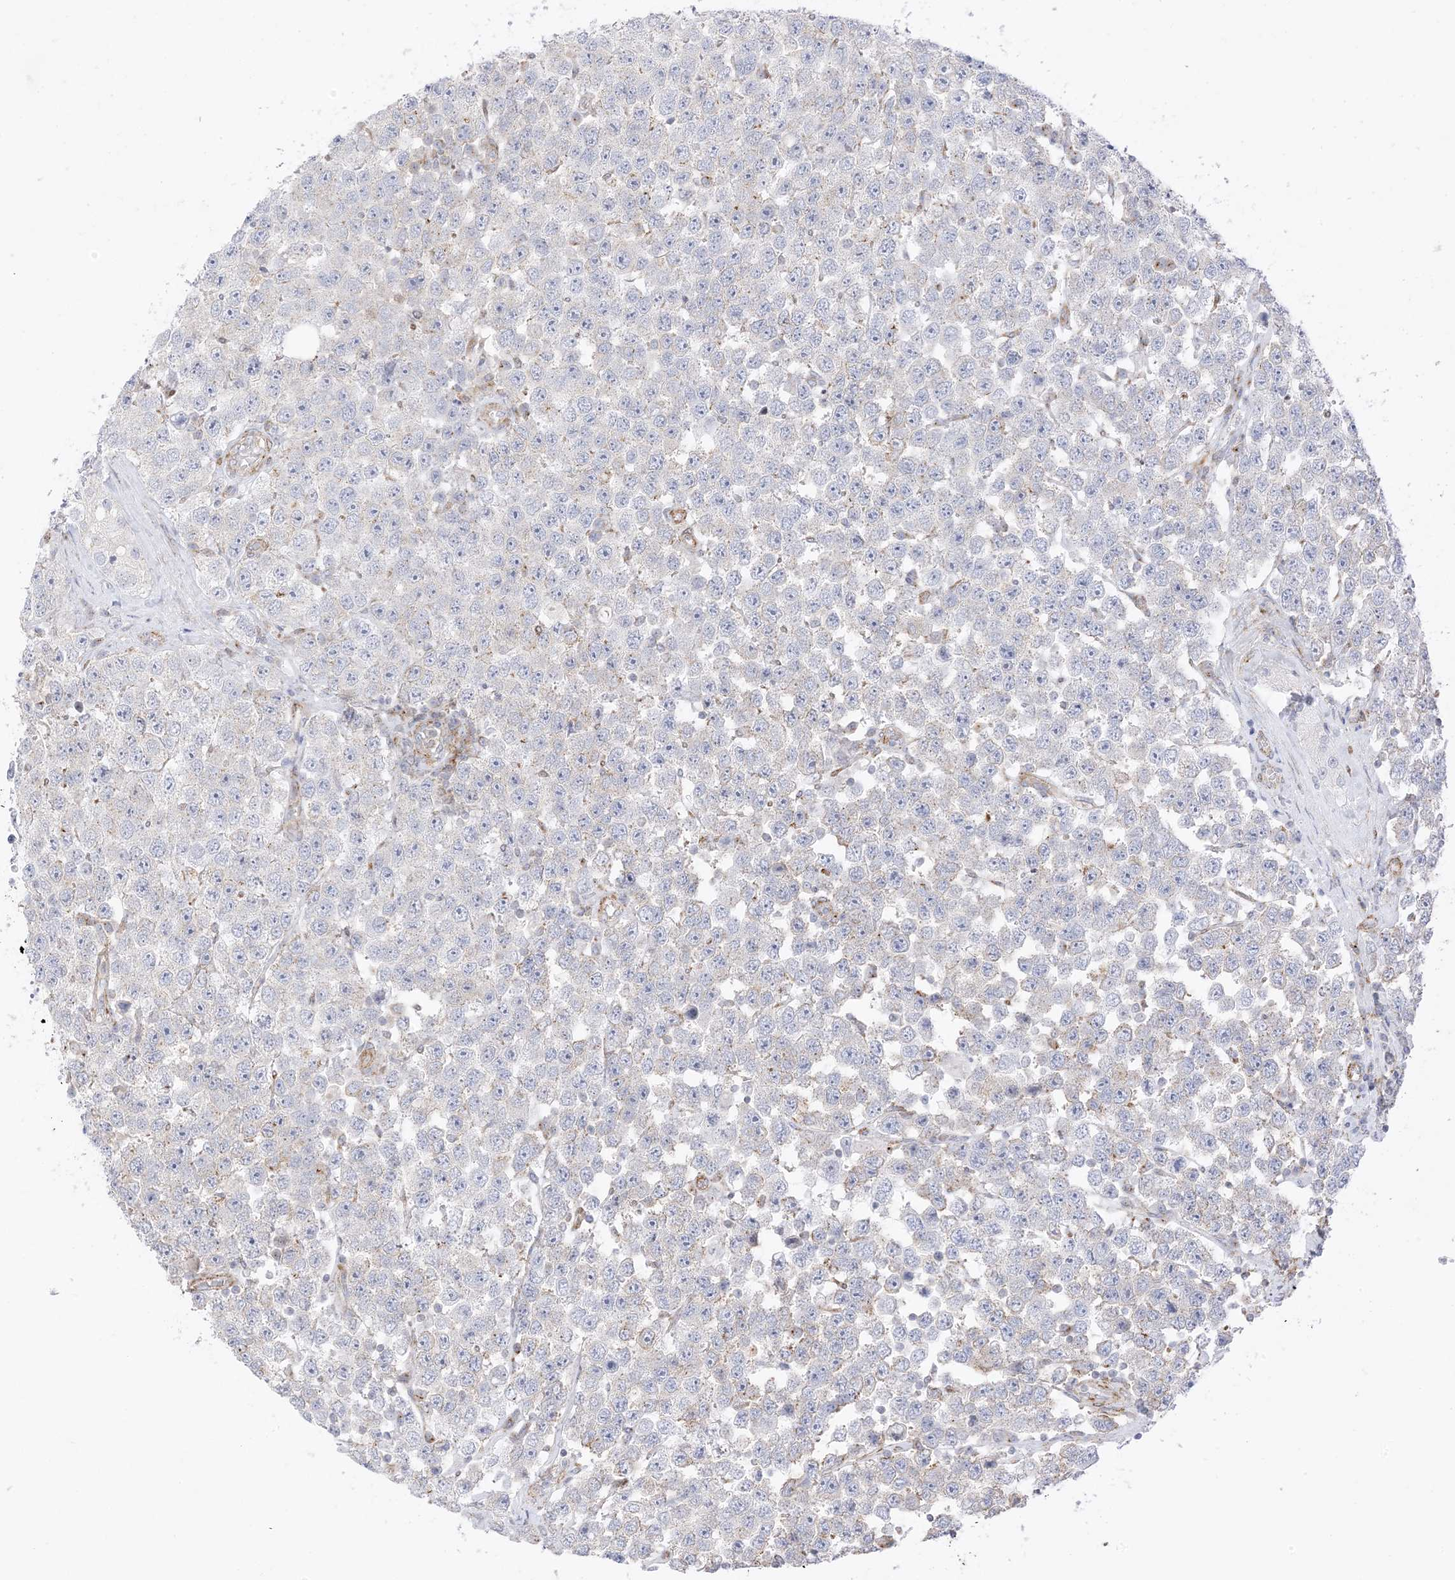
{"staining": {"intensity": "negative", "quantity": "none", "location": "none"}, "tissue": "testis cancer", "cell_type": "Tumor cells", "image_type": "cancer", "snomed": [{"axis": "morphology", "description": "Seminoma, NOS"}, {"axis": "topography", "description": "Testis"}], "caption": "Protein analysis of testis seminoma displays no significant staining in tumor cells.", "gene": "RAC1", "patient": {"sex": "male", "age": 28}}